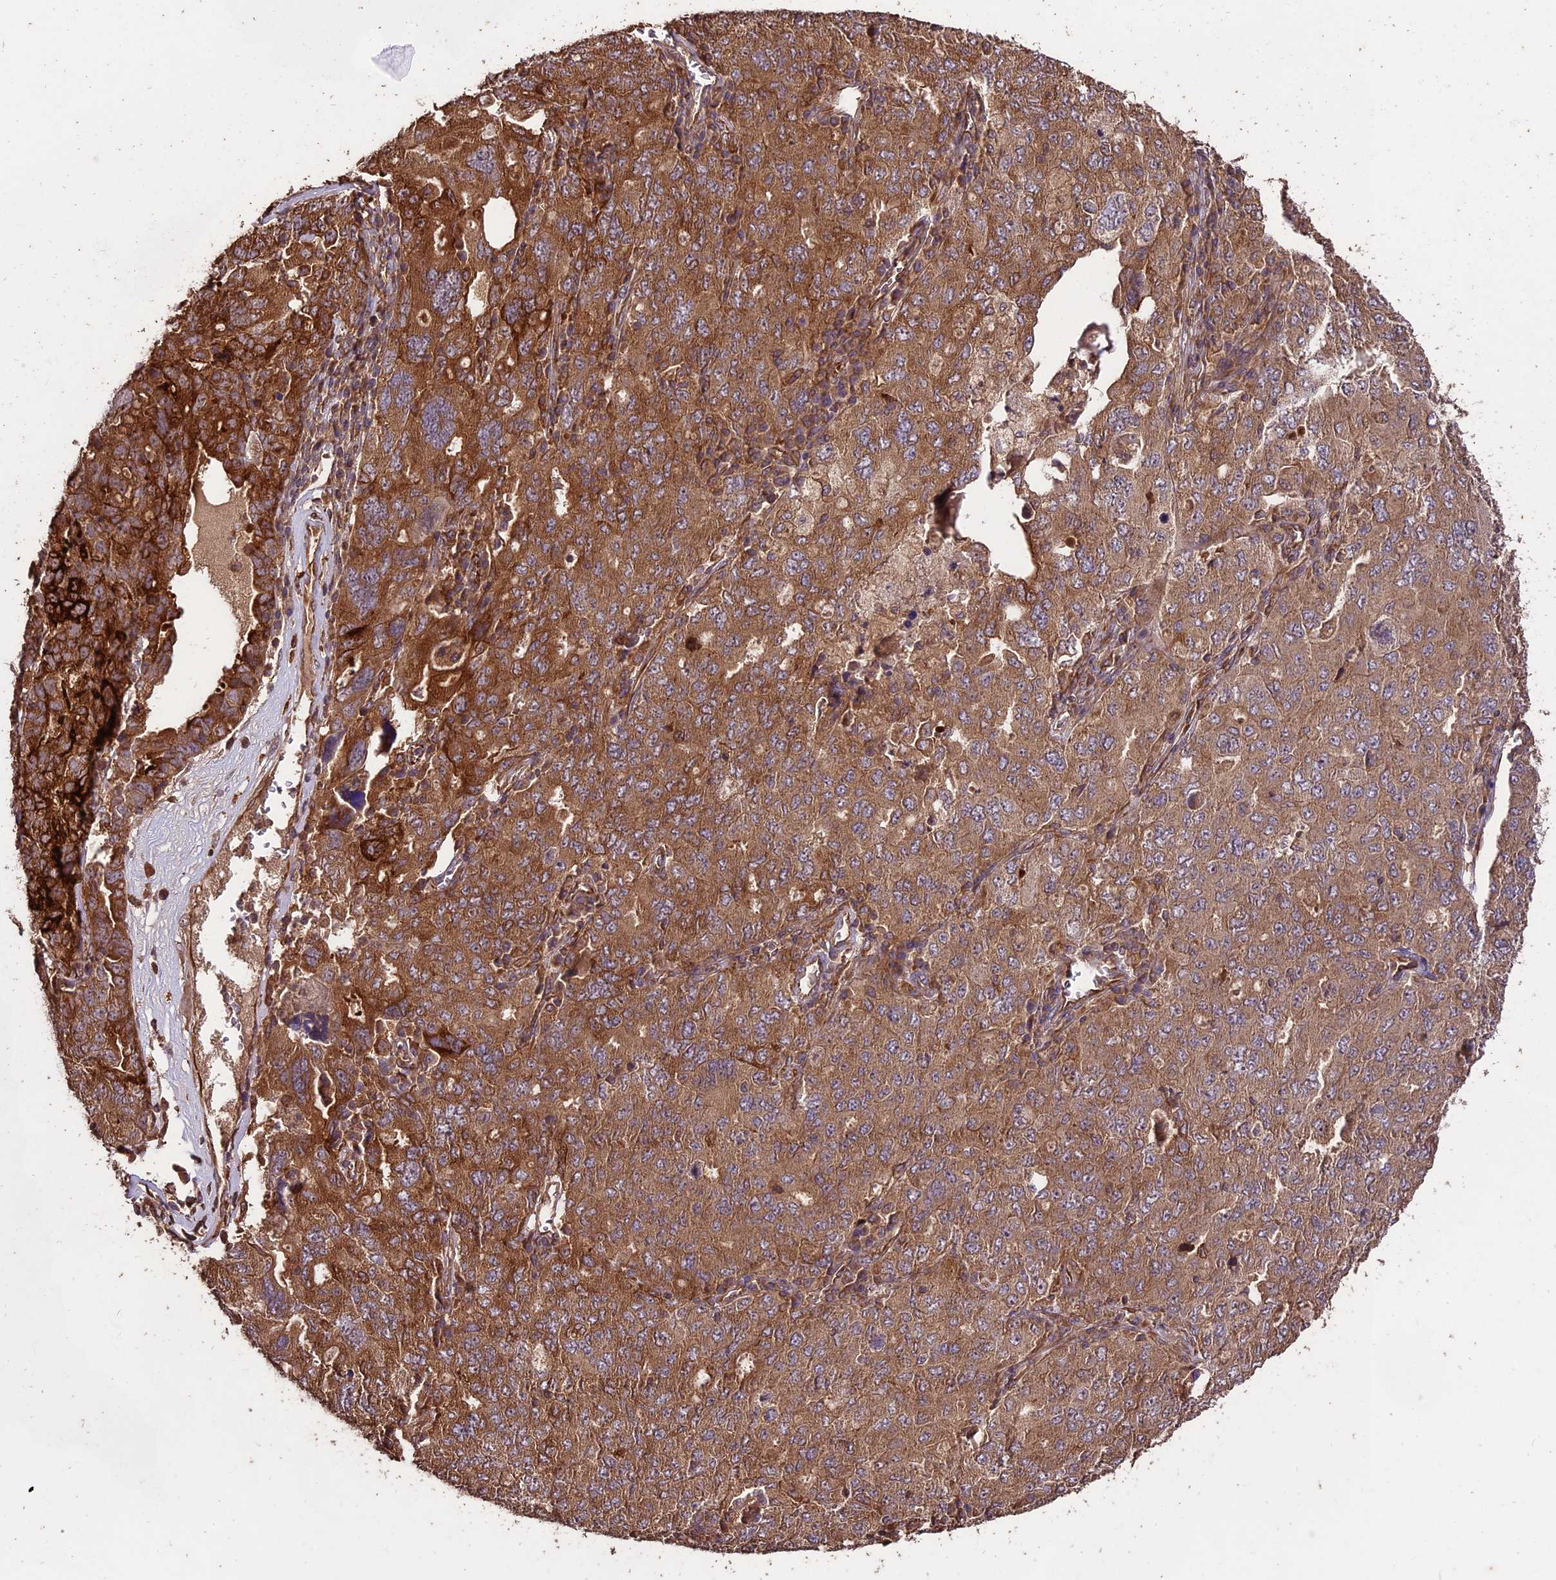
{"staining": {"intensity": "moderate", "quantity": ">75%", "location": "cytoplasmic/membranous"}, "tissue": "ovarian cancer", "cell_type": "Tumor cells", "image_type": "cancer", "snomed": [{"axis": "morphology", "description": "Carcinoma, endometroid"}, {"axis": "topography", "description": "Ovary"}], "caption": "Tumor cells show medium levels of moderate cytoplasmic/membranous expression in about >75% of cells in human ovarian cancer. (IHC, brightfield microscopy, high magnification).", "gene": "TTLL10", "patient": {"sex": "female", "age": 62}}